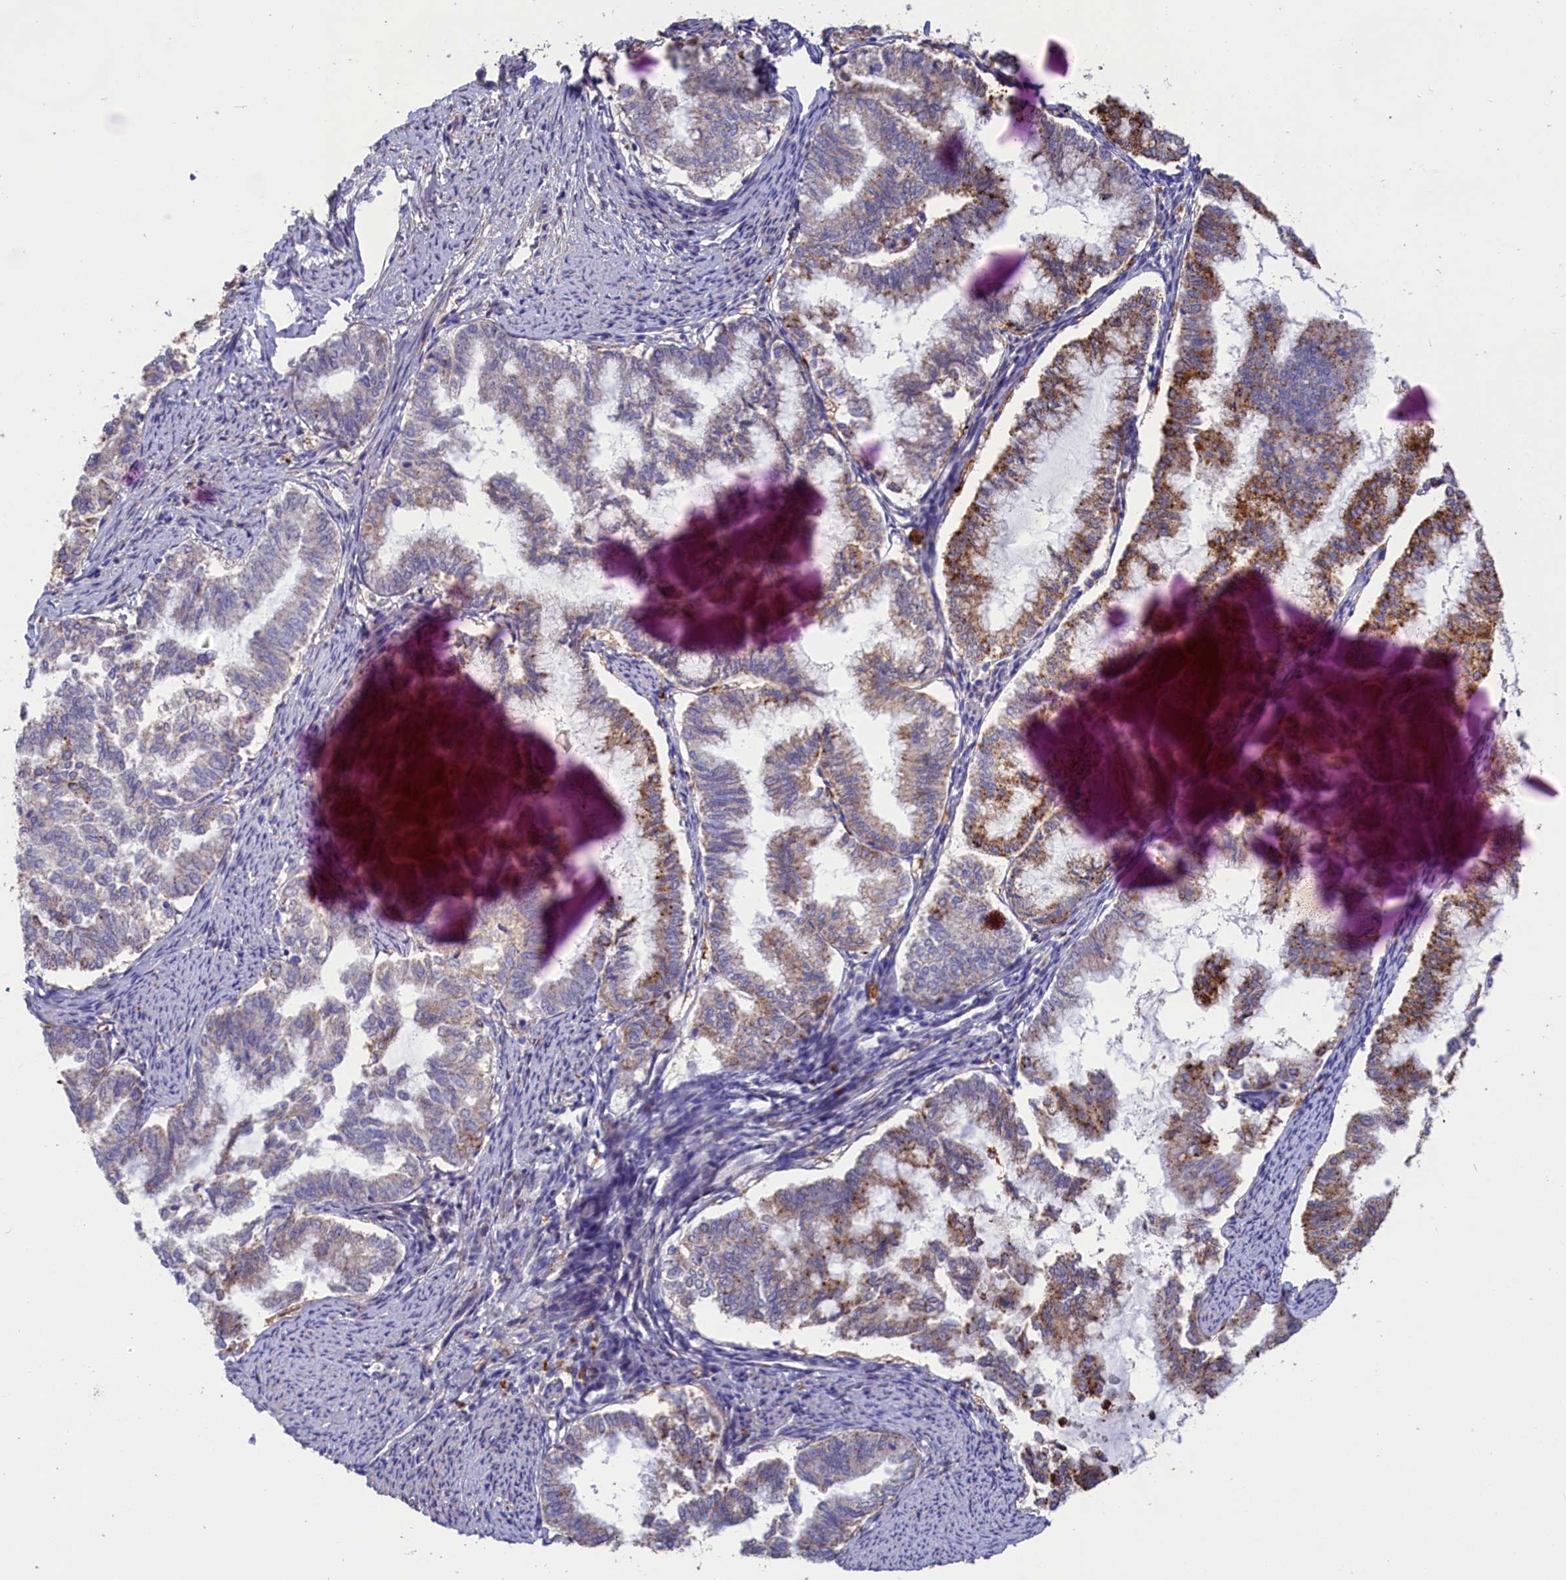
{"staining": {"intensity": "moderate", "quantity": "25%-75%", "location": "cytoplasmic/membranous"}, "tissue": "endometrial cancer", "cell_type": "Tumor cells", "image_type": "cancer", "snomed": [{"axis": "morphology", "description": "Adenocarcinoma, NOS"}, {"axis": "topography", "description": "Endometrium"}], "caption": "High-magnification brightfield microscopy of adenocarcinoma (endometrial) stained with DAB (brown) and counterstained with hematoxylin (blue). tumor cells exhibit moderate cytoplasmic/membranous expression is appreciated in approximately25%-75% of cells.", "gene": "WDR6", "patient": {"sex": "female", "age": 79}}